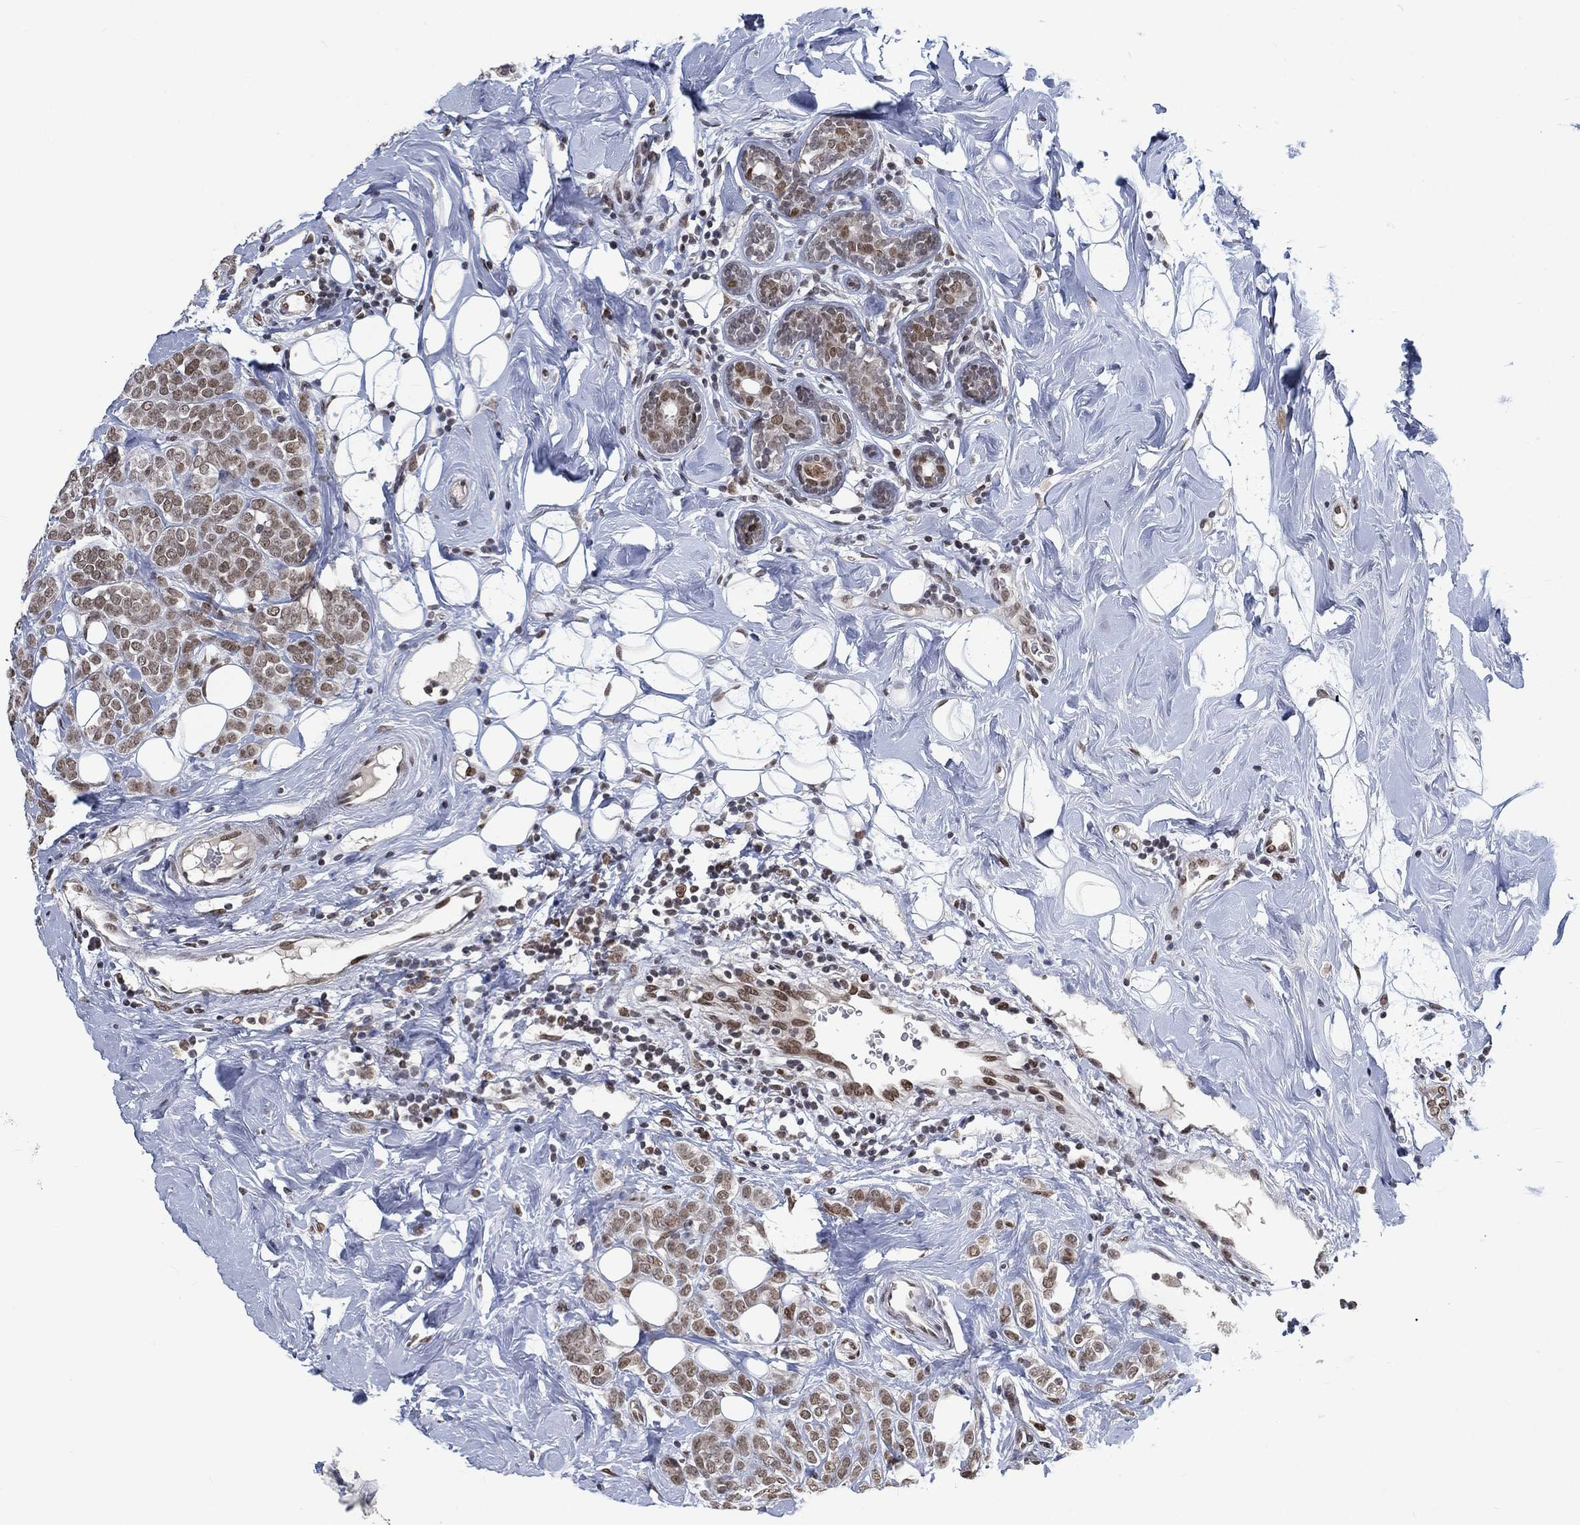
{"staining": {"intensity": "weak", "quantity": ">75%", "location": "nuclear"}, "tissue": "breast cancer", "cell_type": "Tumor cells", "image_type": "cancer", "snomed": [{"axis": "morphology", "description": "Lobular carcinoma"}, {"axis": "topography", "description": "Breast"}], "caption": "Protein expression analysis of human breast lobular carcinoma reveals weak nuclear positivity in about >75% of tumor cells.", "gene": "YLPM1", "patient": {"sex": "female", "age": 49}}